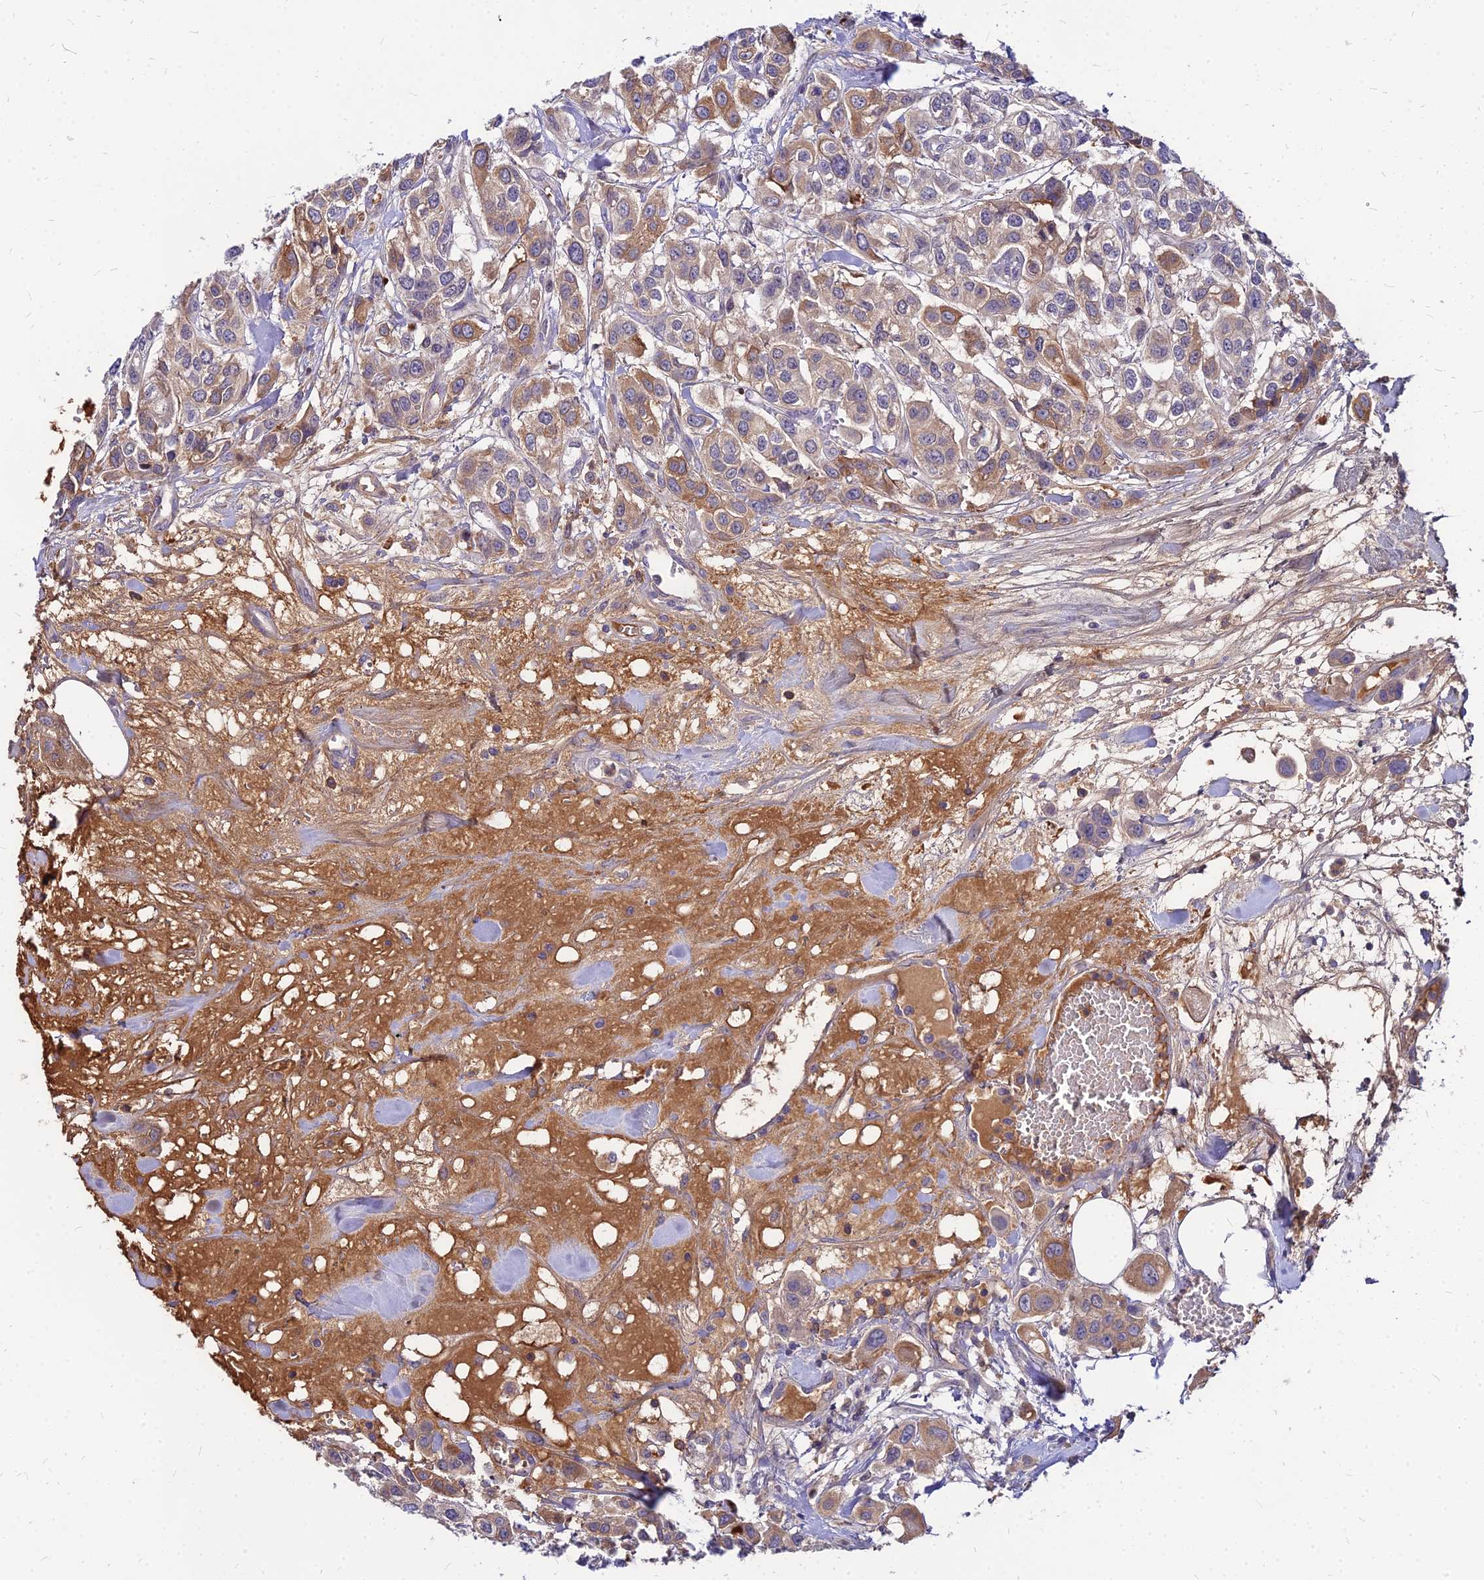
{"staining": {"intensity": "moderate", "quantity": "25%-75%", "location": "cytoplasmic/membranous"}, "tissue": "urothelial cancer", "cell_type": "Tumor cells", "image_type": "cancer", "snomed": [{"axis": "morphology", "description": "Urothelial carcinoma, High grade"}, {"axis": "topography", "description": "Urinary bladder"}], "caption": "Human urothelial carcinoma (high-grade) stained with a brown dye exhibits moderate cytoplasmic/membranous positive expression in about 25%-75% of tumor cells.", "gene": "ACSM6", "patient": {"sex": "male", "age": 67}}